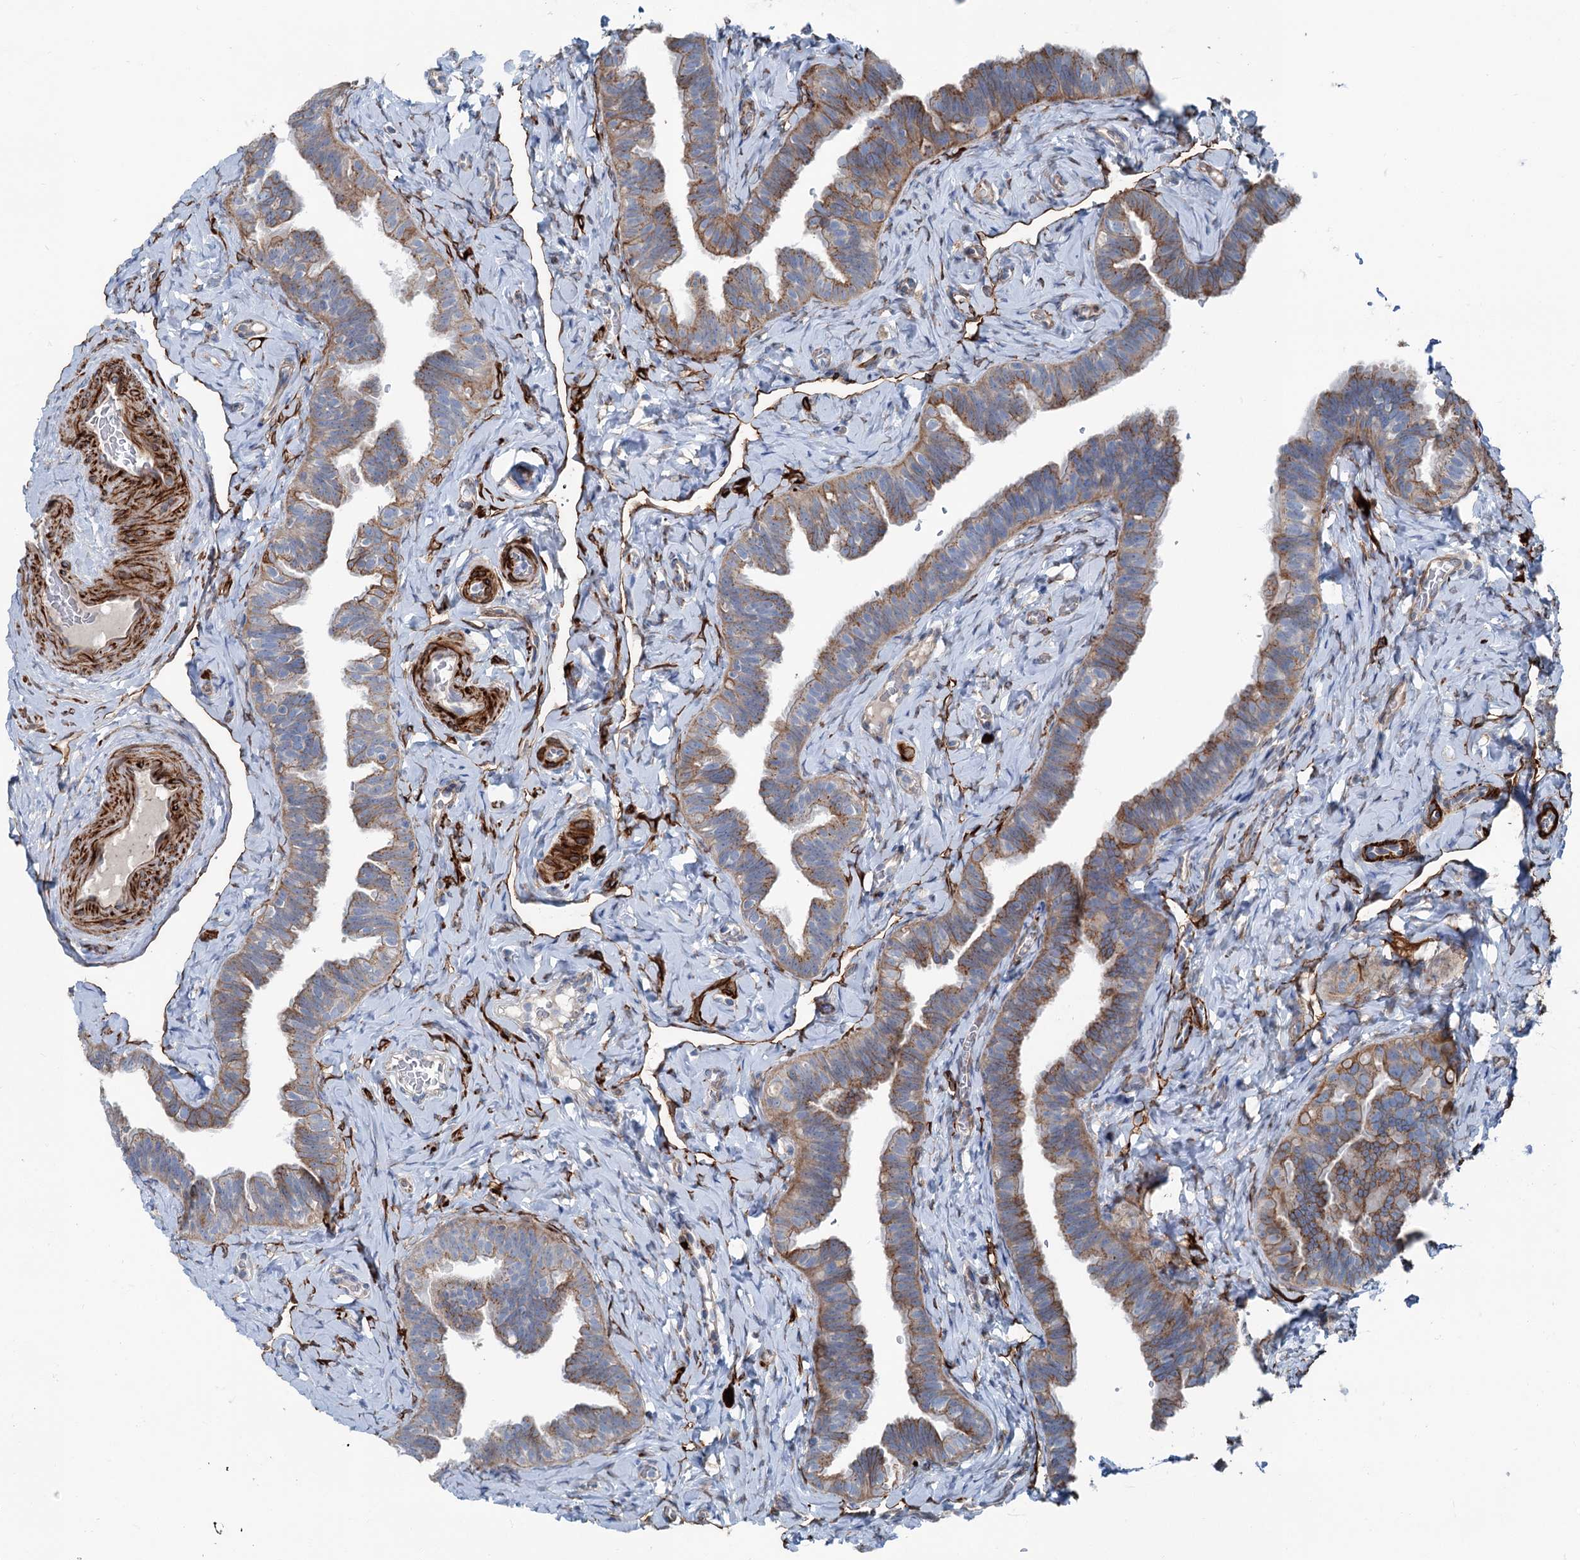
{"staining": {"intensity": "weak", "quantity": ">75%", "location": "cytoplasmic/membranous"}, "tissue": "fallopian tube", "cell_type": "Glandular cells", "image_type": "normal", "snomed": [{"axis": "morphology", "description": "Normal tissue, NOS"}, {"axis": "topography", "description": "Fallopian tube"}], "caption": "High-power microscopy captured an immunohistochemistry micrograph of normal fallopian tube, revealing weak cytoplasmic/membranous staining in about >75% of glandular cells.", "gene": "CALCOCO1", "patient": {"sex": "female", "age": 39}}